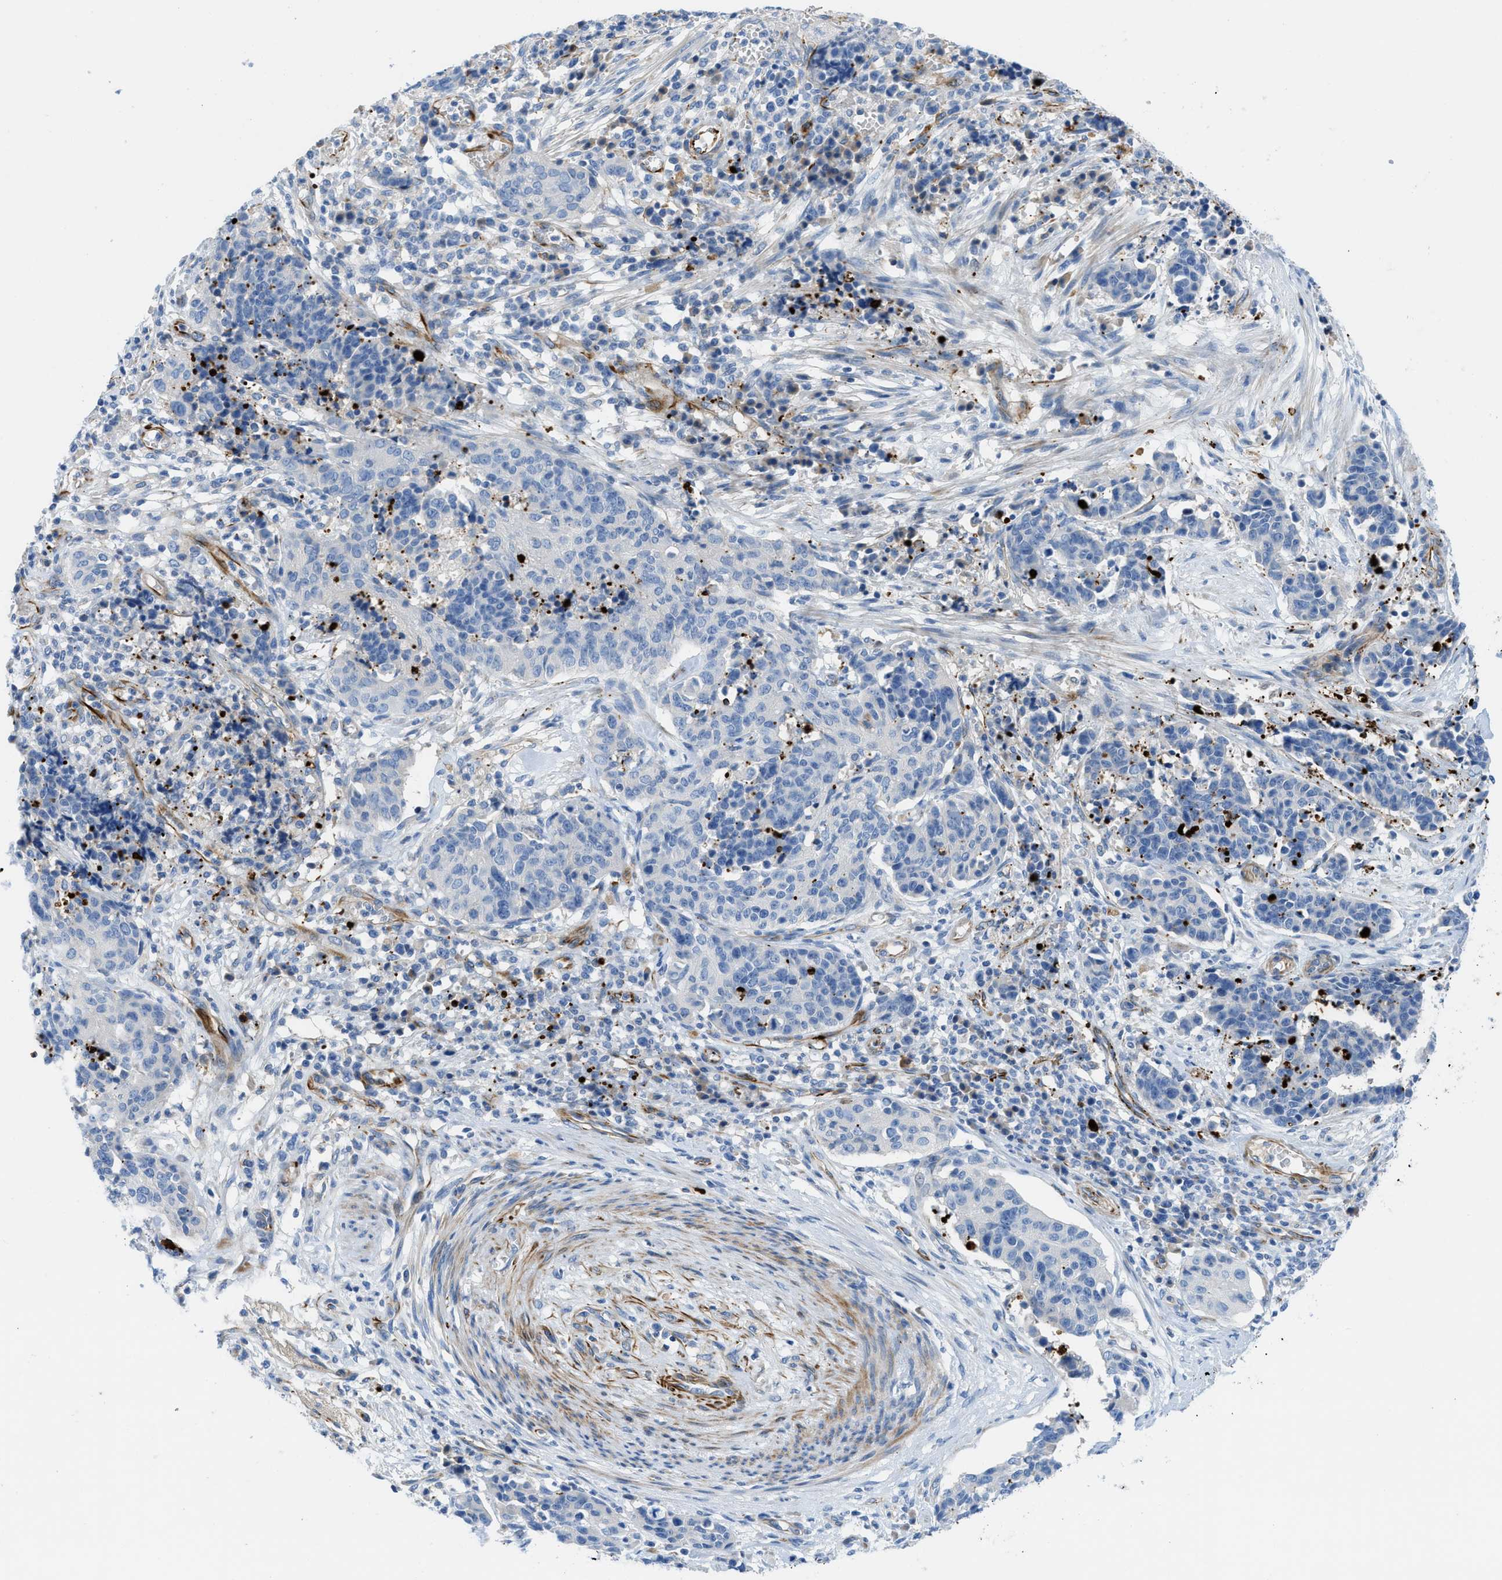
{"staining": {"intensity": "negative", "quantity": "none", "location": "none"}, "tissue": "cervical cancer", "cell_type": "Tumor cells", "image_type": "cancer", "snomed": [{"axis": "morphology", "description": "Squamous cell carcinoma, NOS"}, {"axis": "topography", "description": "Cervix"}], "caption": "DAB (3,3'-diaminobenzidine) immunohistochemical staining of human cervical squamous cell carcinoma reveals no significant staining in tumor cells. (DAB immunohistochemistry (IHC) with hematoxylin counter stain).", "gene": "XCR1", "patient": {"sex": "female", "age": 35}}